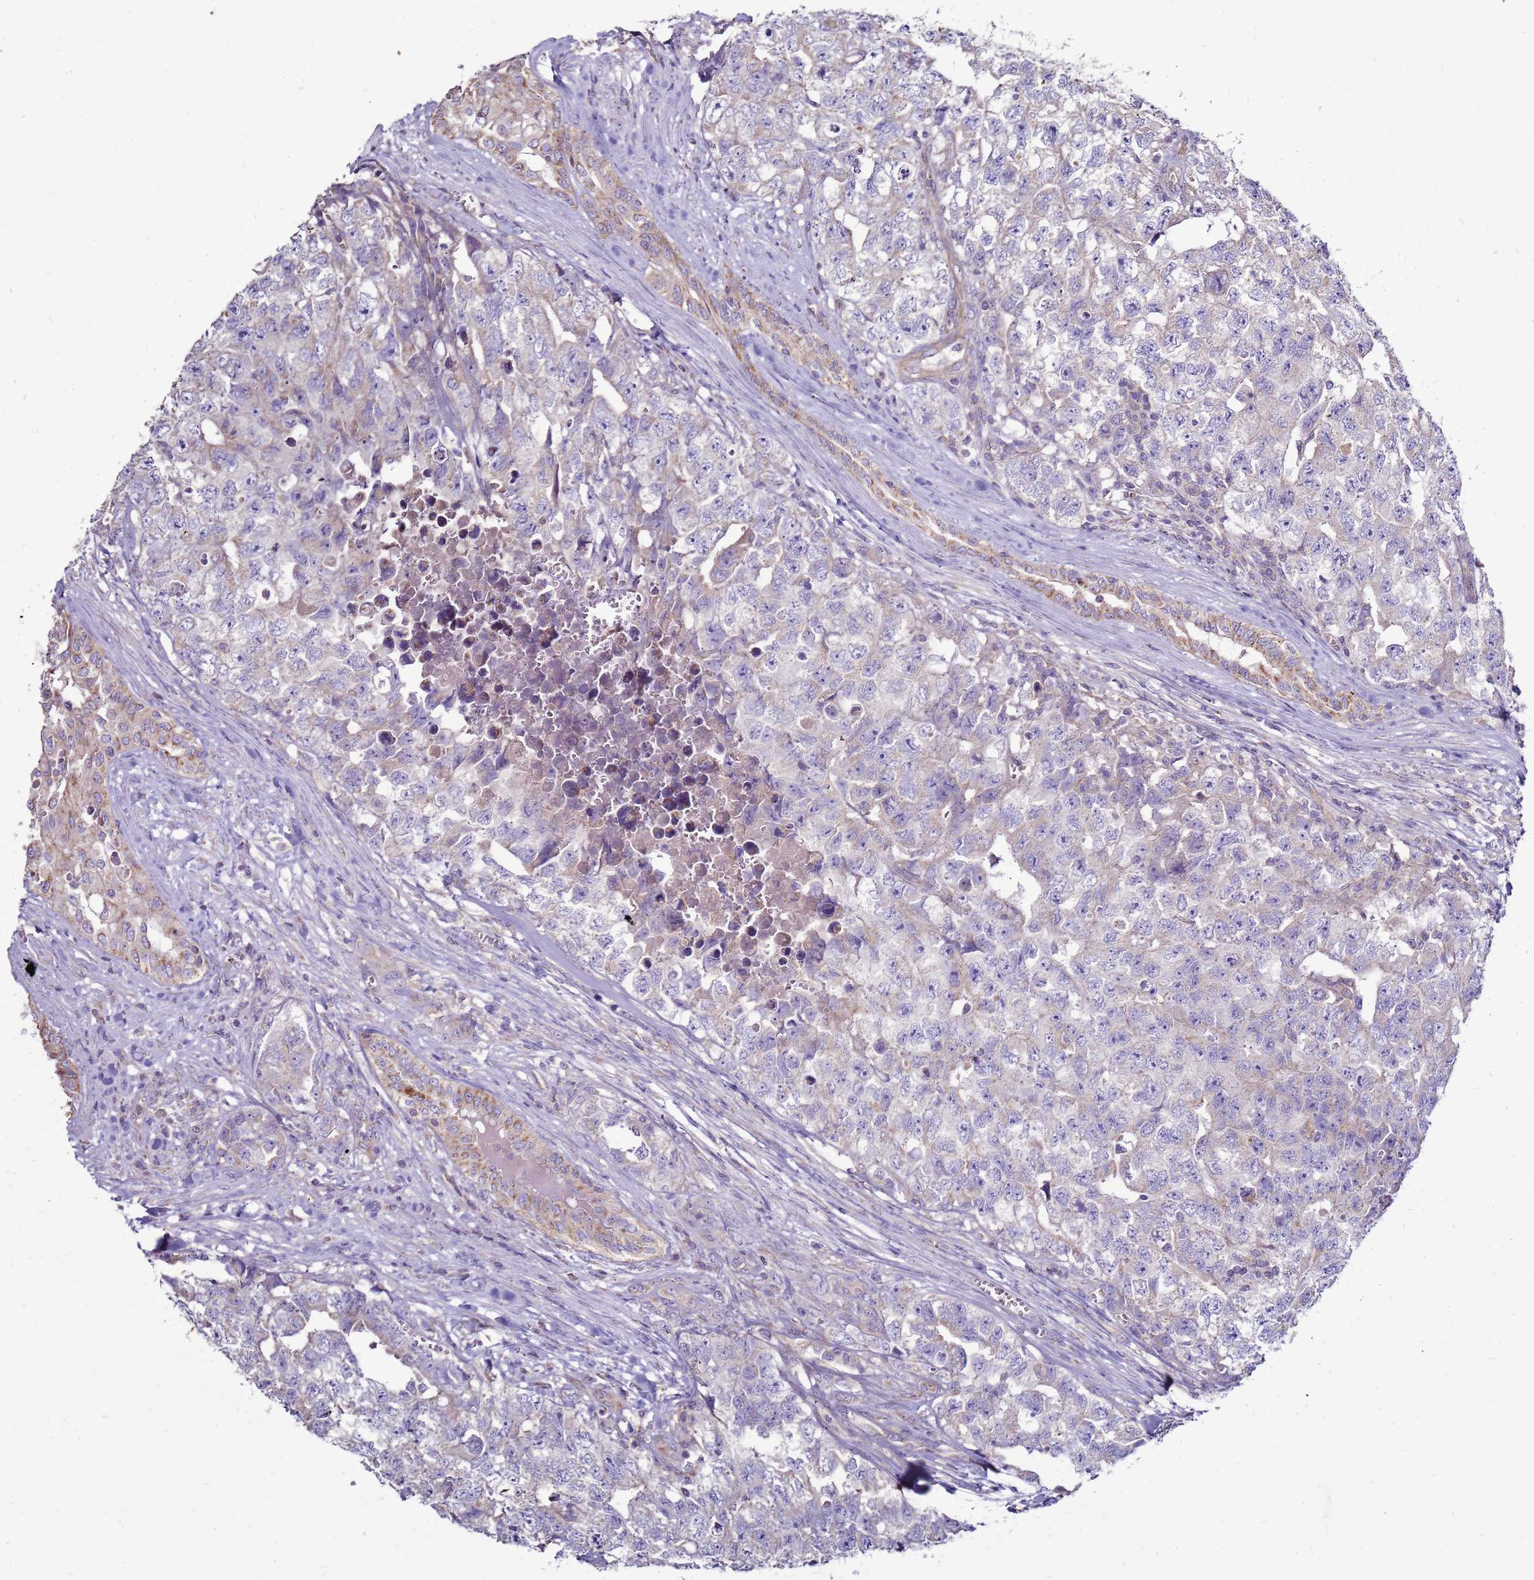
{"staining": {"intensity": "negative", "quantity": "none", "location": "none"}, "tissue": "testis cancer", "cell_type": "Tumor cells", "image_type": "cancer", "snomed": [{"axis": "morphology", "description": "Carcinoma, Embryonal, NOS"}, {"axis": "topography", "description": "Testis"}], "caption": "Testis cancer was stained to show a protein in brown. There is no significant positivity in tumor cells.", "gene": "TRAPPC4", "patient": {"sex": "male", "age": 31}}